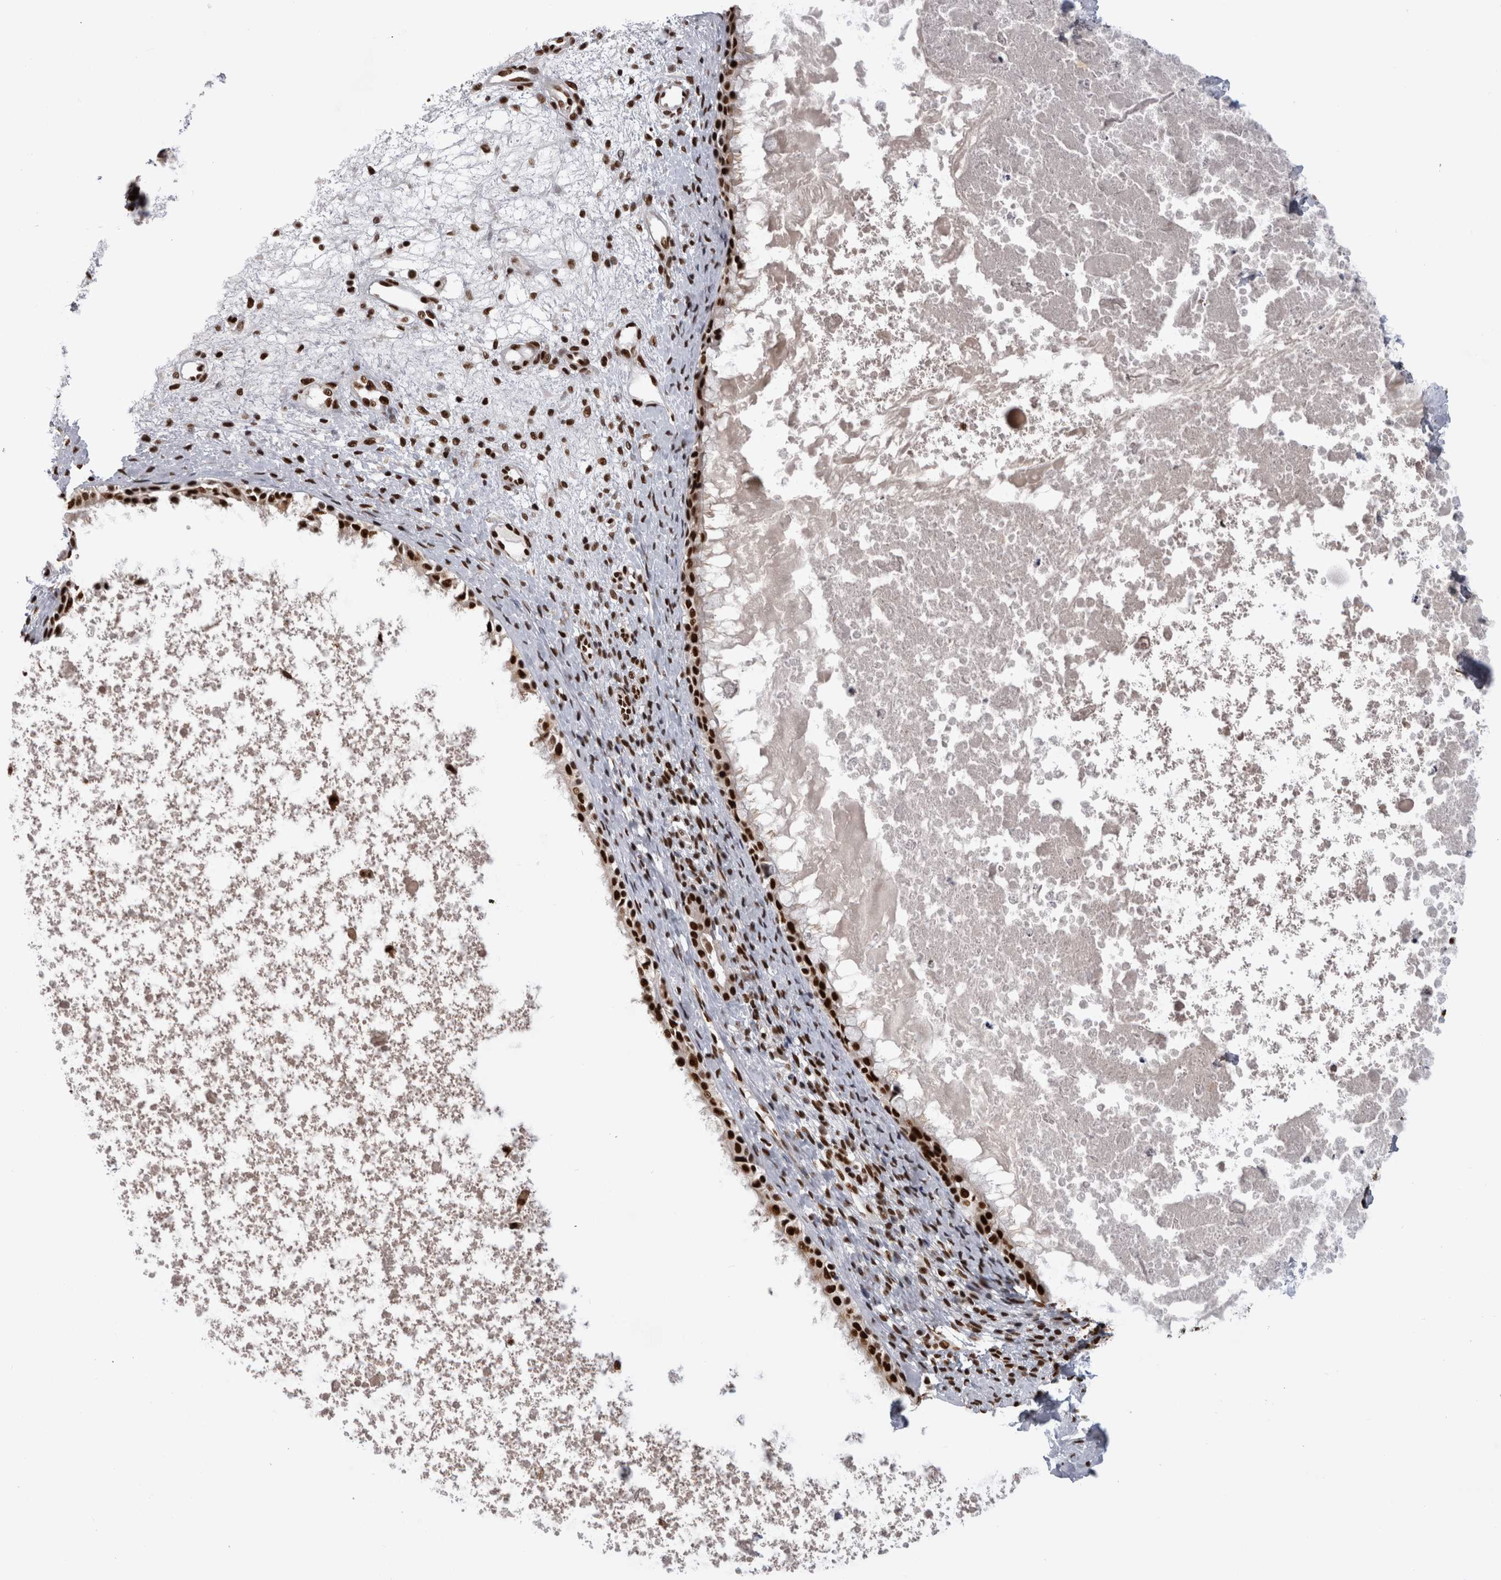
{"staining": {"intensity": "strong", "quantity": ">75%", "location": "nuclear"}, "tissue": "nasopharynx", "cell_type": "Respiratory epithelial cells", "image_type": "normal", "snomed": [{"axis": "morphology", "description": "Normal tissue, NOS"}, {"axis": "topography", "description": "Nasopharynx"}], "caption": "A micrograph of human nasopharynx stained for a protein demonstrates strong nuclear brown staining in respiratory epithelial cells. Nuclei are stained in blue.", "gene": "ZSCAN2", "patient": {"sex": "male", "age": 22}}